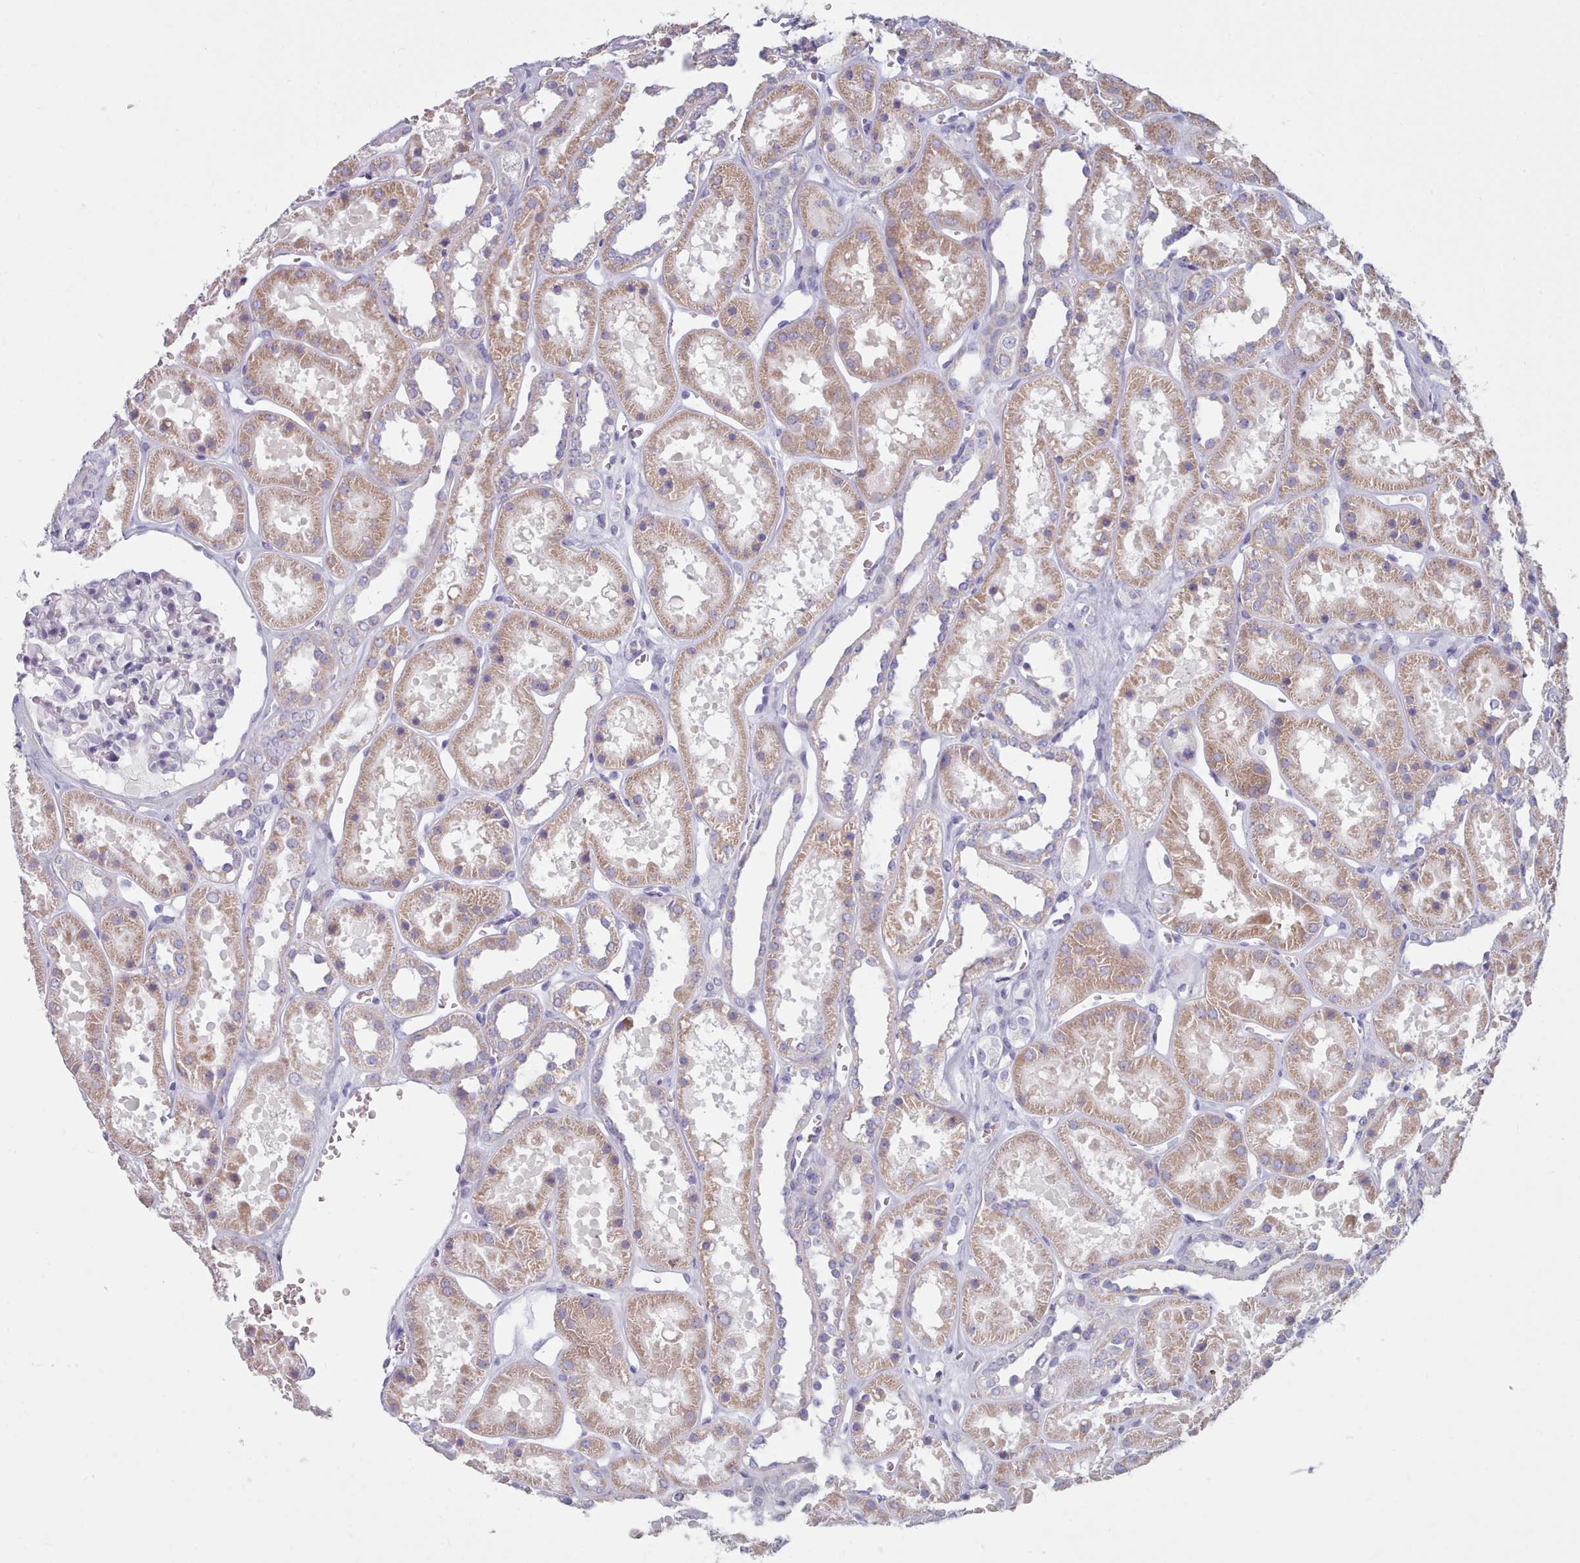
{"staining": {"intensity": "negative", "quantity": "none", "location": "none"}, "tissue": "kidney", "cell_type": "Cells in glomeruli", "image_type": "normal", "snomed": [{"axis": "morphology", "description": "Normal tissue, NOS"}, {"axis": "topography", "description": "Kidney"}], "caption": "Immunohistochemical staining of unremarkable human kidney demonstrates no significant positivity in cells in glomeruli. (Brightfield microscopy of DAB immunohistochemistry at high magnification).", "gene": "HAO1", "patient": {"sex": "female", "age": 41}}